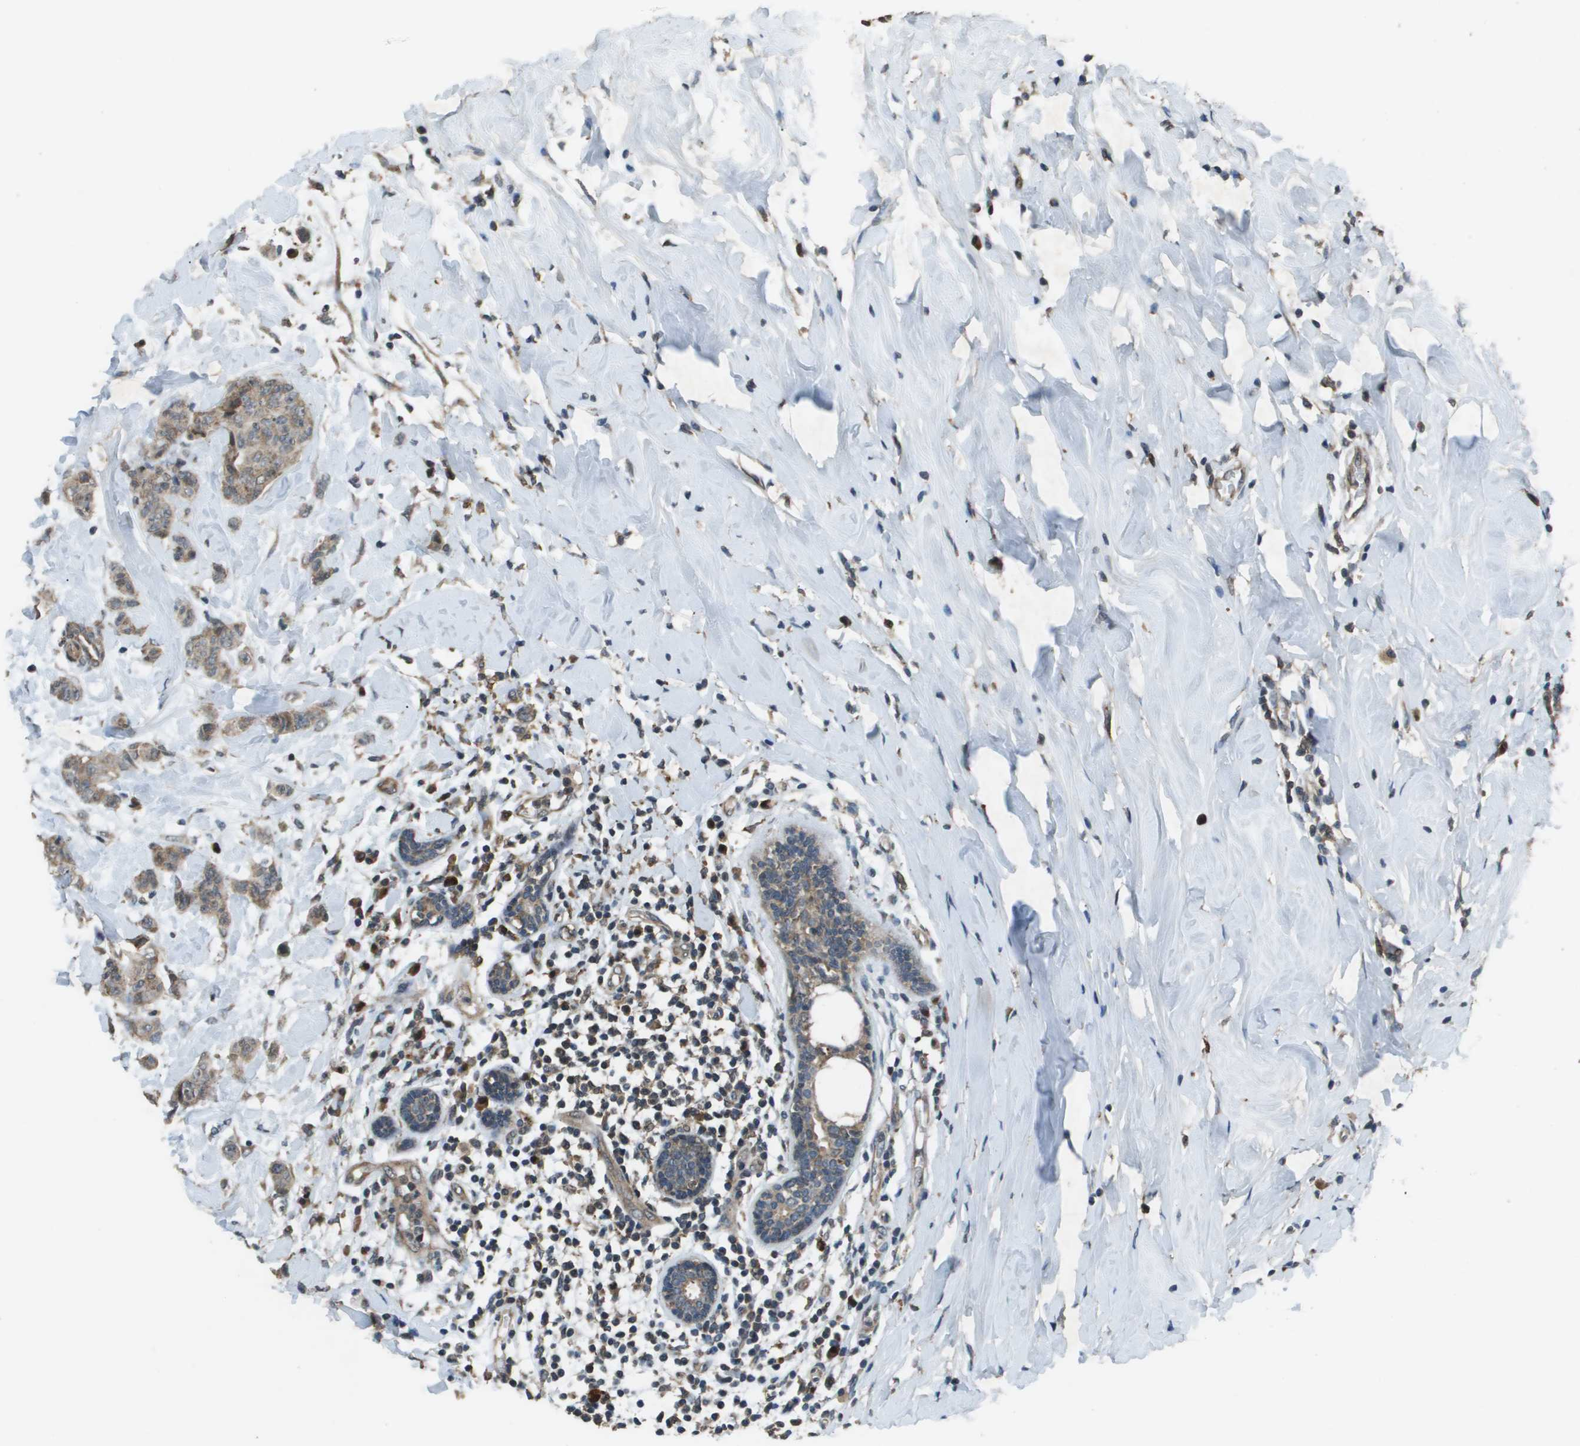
{"staining": {"intensity": "weak", "quantity": ">75%", "location": "cytoplasmic/membranous"}, "tissue": "breast cancer", "cell_type": "Tumor cells", "image_type": "cancer", "snomed": [{"axis": "morphology", "description": "Normal tissue, NOS"}, {"axis": "morphology", "description": "Duct carcinoma"}, {"axis": "topography", "description": "Breast"}], "caption": "Protein expression analysis of human breast cancer reveals weak cytoplasmic/membranous expression in approximately >75% of tumor cells.", "gene": "GOSR2", "patient": {"sex": "female", "age": 40}}